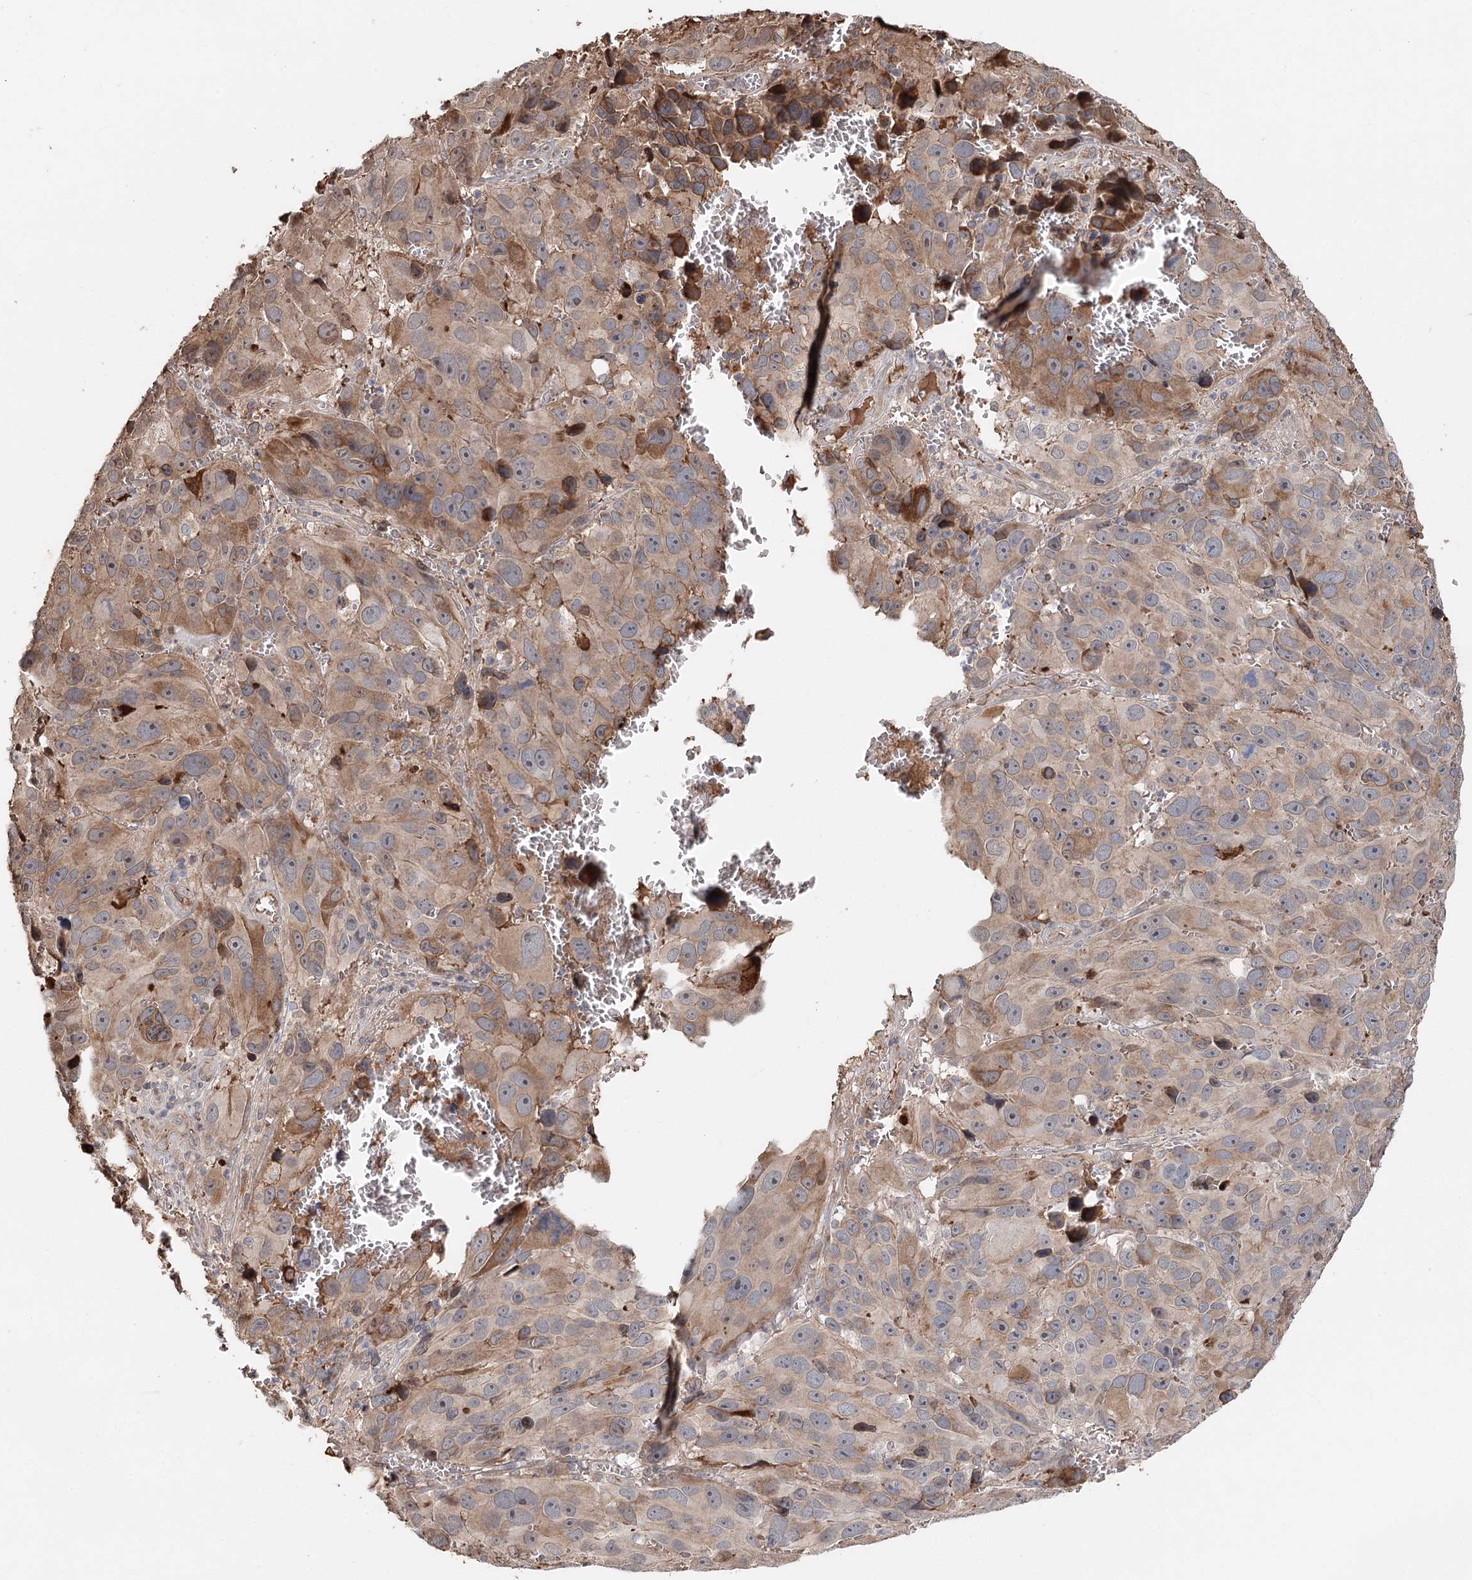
{"staining": {"intensity": "moderate", "quantity": "25%-75%", "location": "cytoplasmic/membranous"}, "tissue": "melanoma", "cell_type": "Tumor cells", "image_type": "cancer", "snomed": [{"axis": "morphology", "description": "Malignant melanoma, NOS"}, {"axis": "topography", "description": "Skin"}], "caption": "Melanoma stained for a protein (brown) exhibits moderate cytoplasmic/membranous positive expression in about 25%-75% of tumor cells.", "gene": "SYVN1", "patient": {"sex": "male", "age": 84}}